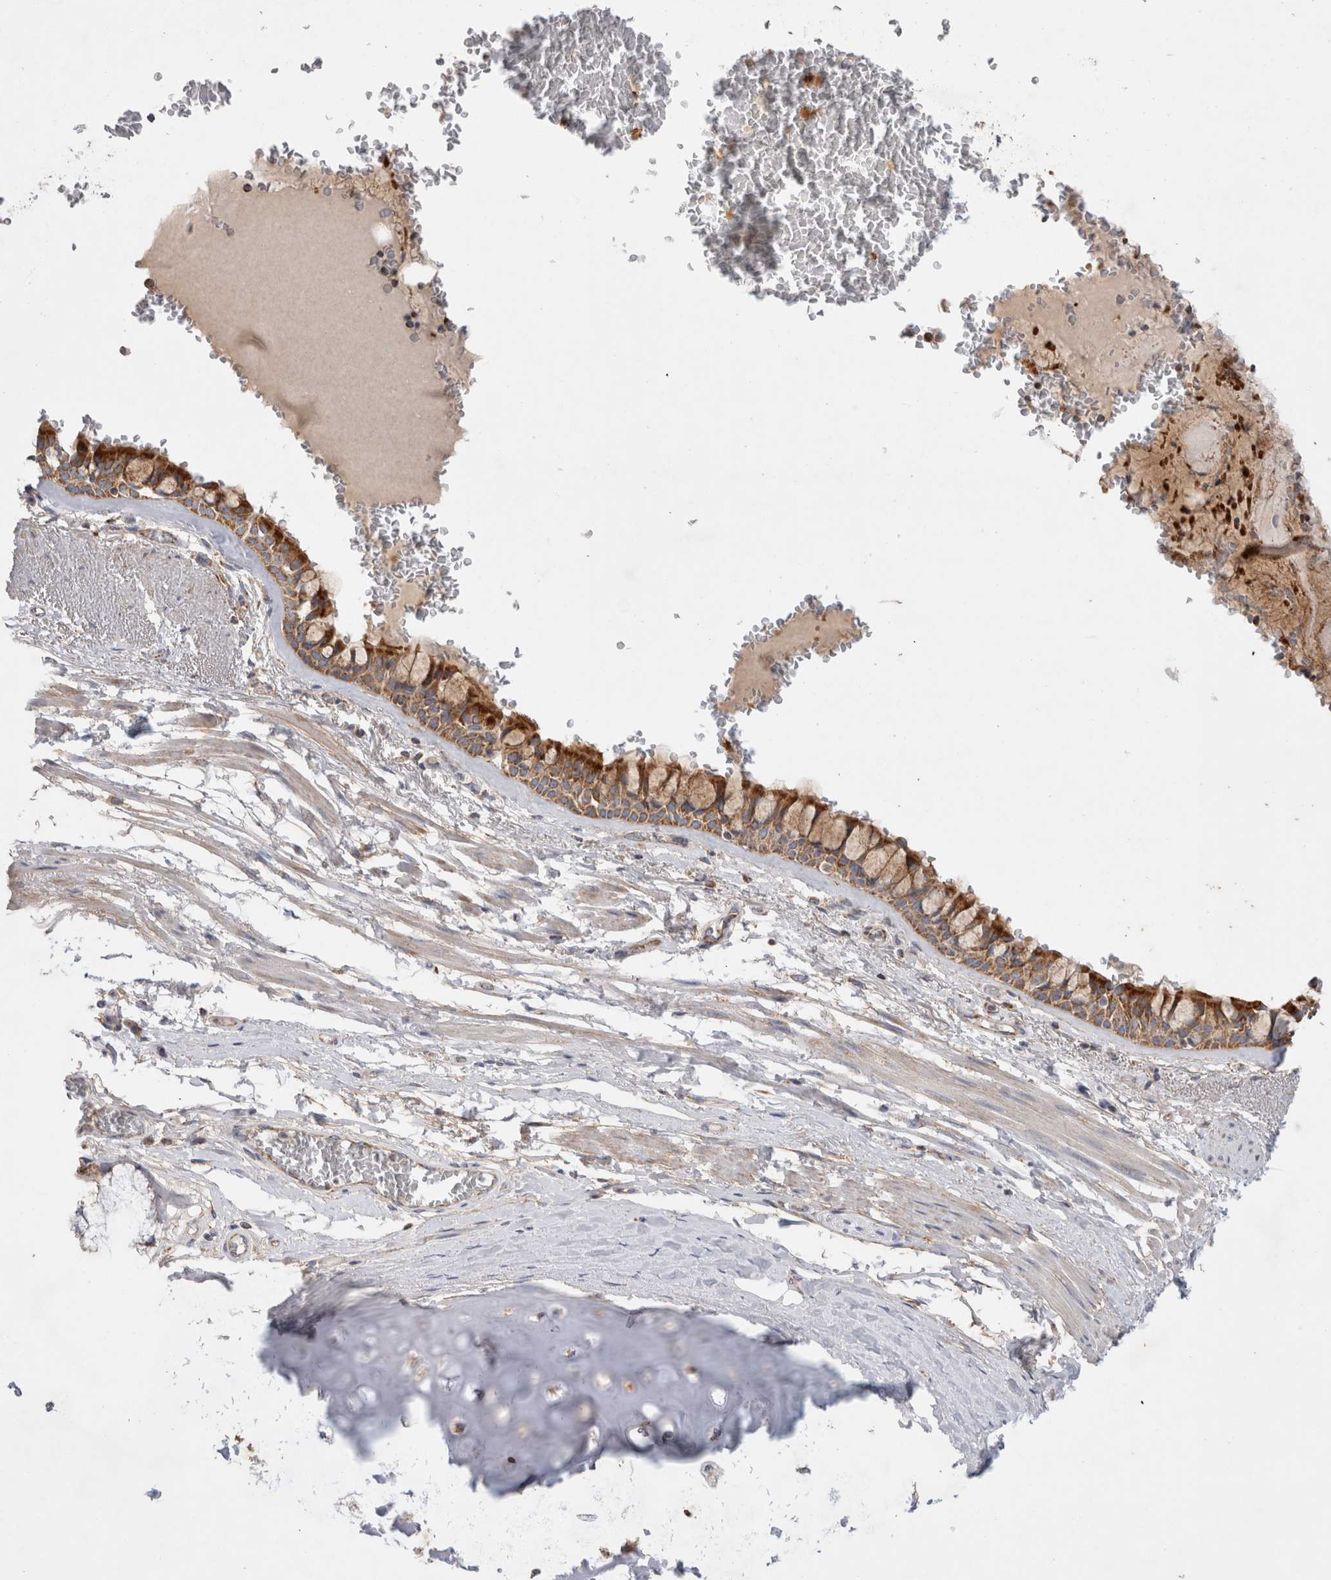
{"staining": {"intensity": "strong", "quantity": ">75%", "location": "cytoplasmic/membranous"}, "tissue": "bronchus", "cell_type": "Respiratory epithelial cells", "image_type": "normal", "snomed": [{"axis": "morphology", "description": "Normal tissue, NOS"}, {"axis": "topography", "description": "Bronchus"}], "caption": "Respiratory epithelial cells reveal high levels of strong cytoplasmic/membranous staining in about >75% of cells in benign human bronchus.", "gene": "IARS2", "patient": {"sex": "male", "age": 66}}